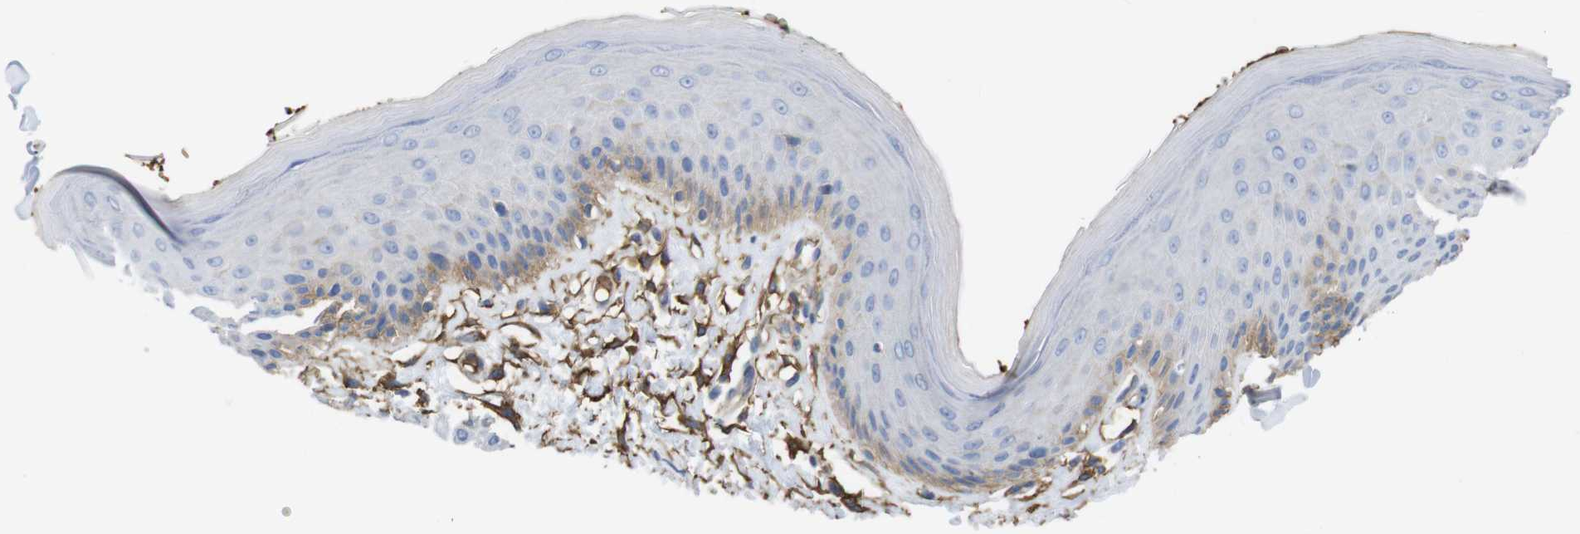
{"staining": {"intensity": "moderate", "quantity": "<25%", "location": "cytoplasmic/membranous"}, "tissue": "skin", "cell_type": "Epidermal cells", "image_type": "normal", "snomed": [{"axis": "morphology", "description": "Normal tissue, NOS"}, {"axis": "topography", "description": "Vulva"}], "caption": "Moderate cytoplasmic/membranous positivity for a protein is appreciated in about <25% of epidermal cells of benign skin using IHC.", "gene": "CYBRD1", "patient": {"sex": "female", "age": 73}}